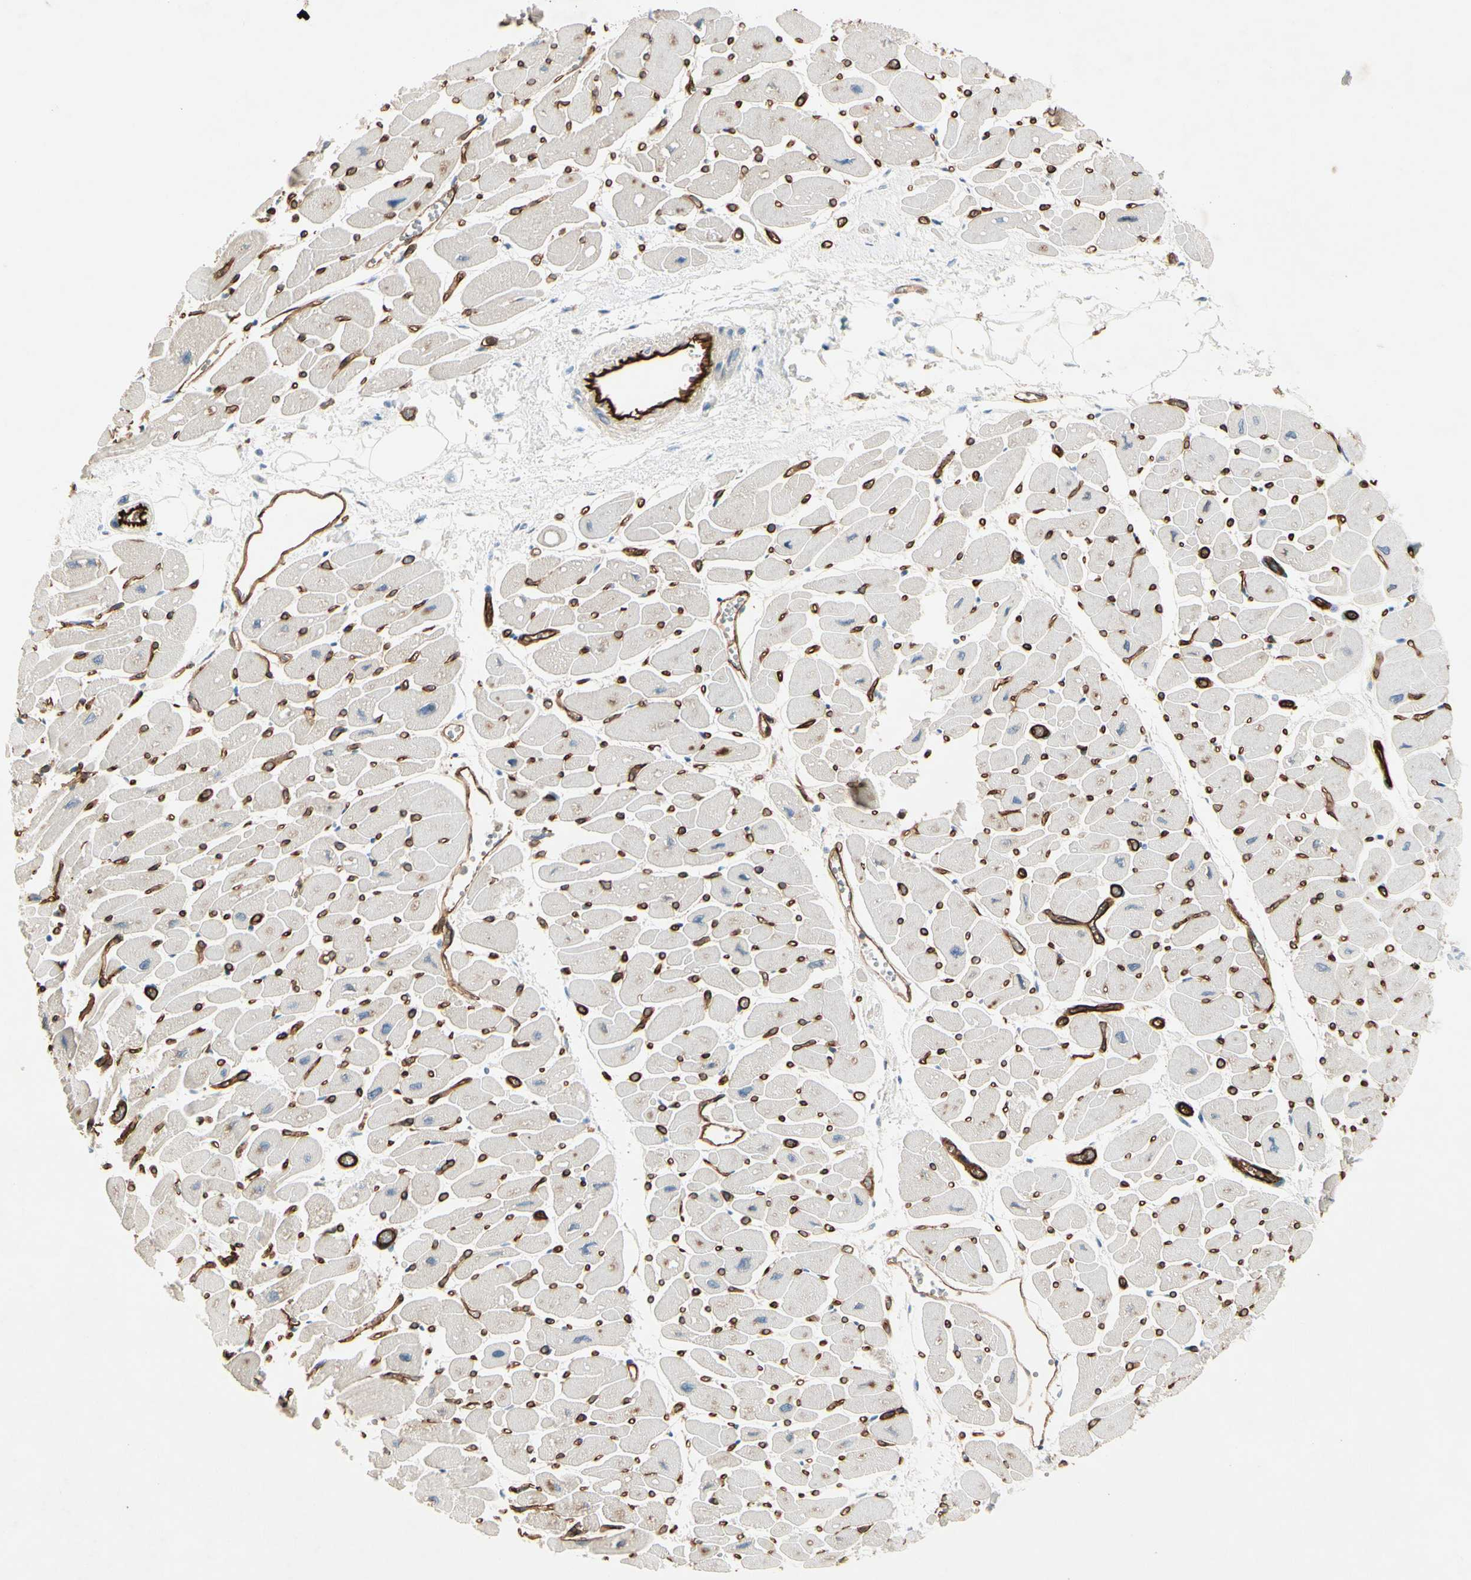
{"staining": {"intensity": "negative", "quantity": "none", "location": "none"}, "tissue": "heart muscle", "cell_type": "Cardiomyocytes", "image_type": "normal", "snomed": [{"axis": "morphology", "description": "Normal tissue, NOS"}, {"axis": "topography", "description": "Heart"}], "caption": "Immunohistochemistry (IHC) of benign human heart muscle demonstrates no staining in cardiomyocytes.", "gene": "CD93", "patient": {"sex": "female", "age": 54}}